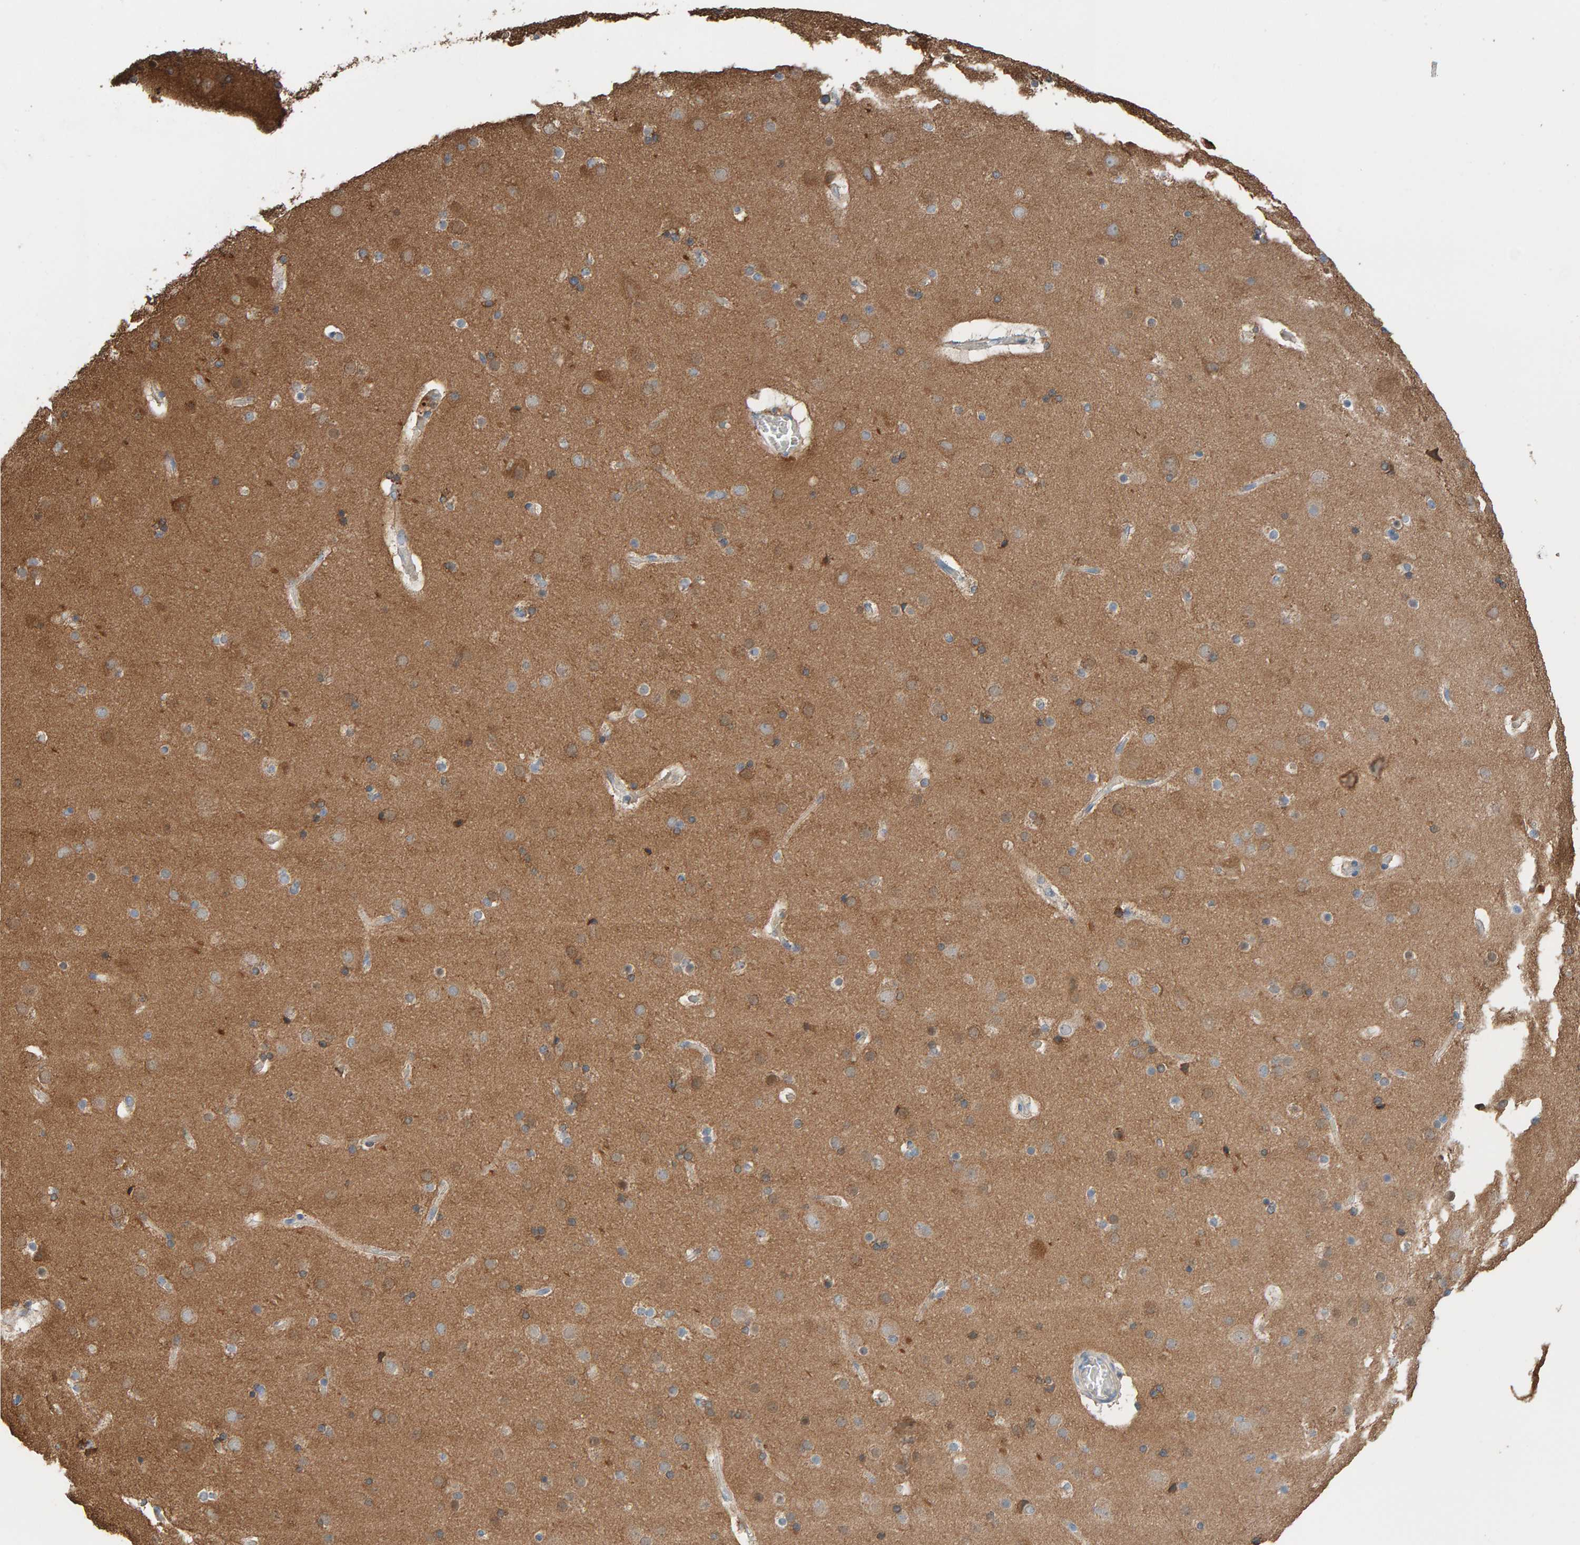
{"staining": {"intensity": "negative", "quantity": "none", "location": "none"}, "tissue": "cerebral cortex", "cell_type": "Endothelial cells", "image_type": "normal", "snomed": [{"axis": "morphology", "description": "Normal tissue, NOS"}, {"axis": "topography", "description": "Cerebral cortex"}], "caption": "IHC image of normal cerebral cortex stained for a protein (brown), which displays no staining in endothelial cells. (DAB (3,3'-diaminobenzidine) immunohistochemistry with hematoxylin counter stain).", "gene": "IPPK", "patient": {"sex": "male", "age": 57}}